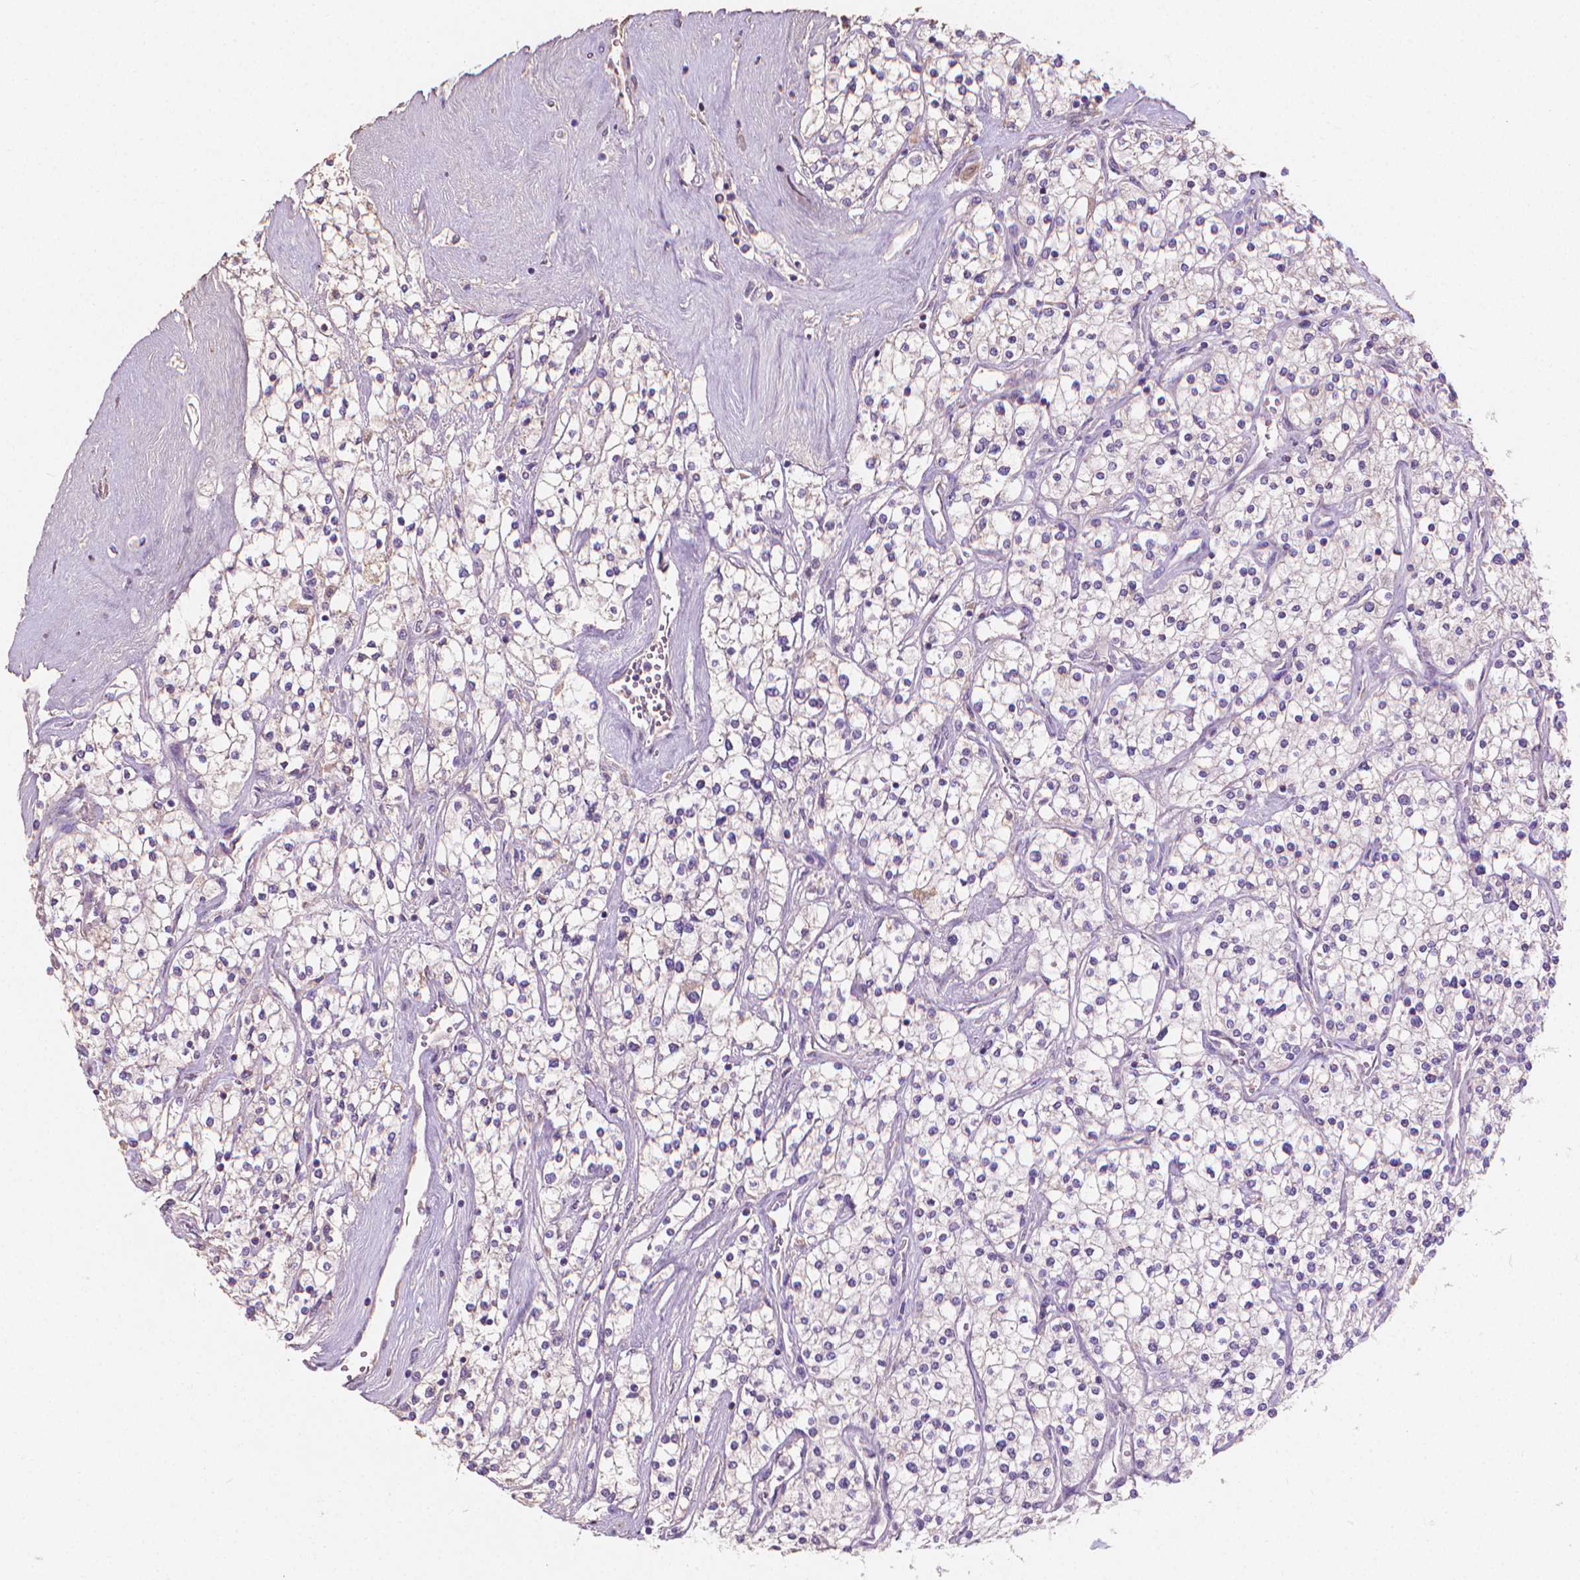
{"staining": {"intensity": "negative", "quantity": "none", "location": "none"}, "tissue": "renal cancer", "cell_type": "Tumor cells", "image_type": "cancer", "snomed": [{"axis": "morphology", "description": "Adenocarcinoma, NOS"}, {"axis": "topography", "description": "Kidney"}], "caption": "Immunohistochemistry (IHC) of human renal adenocarcinoma reveals no staining in tumor cells. Brightfield microscopy of immunohistochemistry (IHC) stained with DAB (brown) and hematoxylin (blue), captured at high magnification.", "gene": "CABCOCO1", "patient": {"sex": "male", "age": 80}}